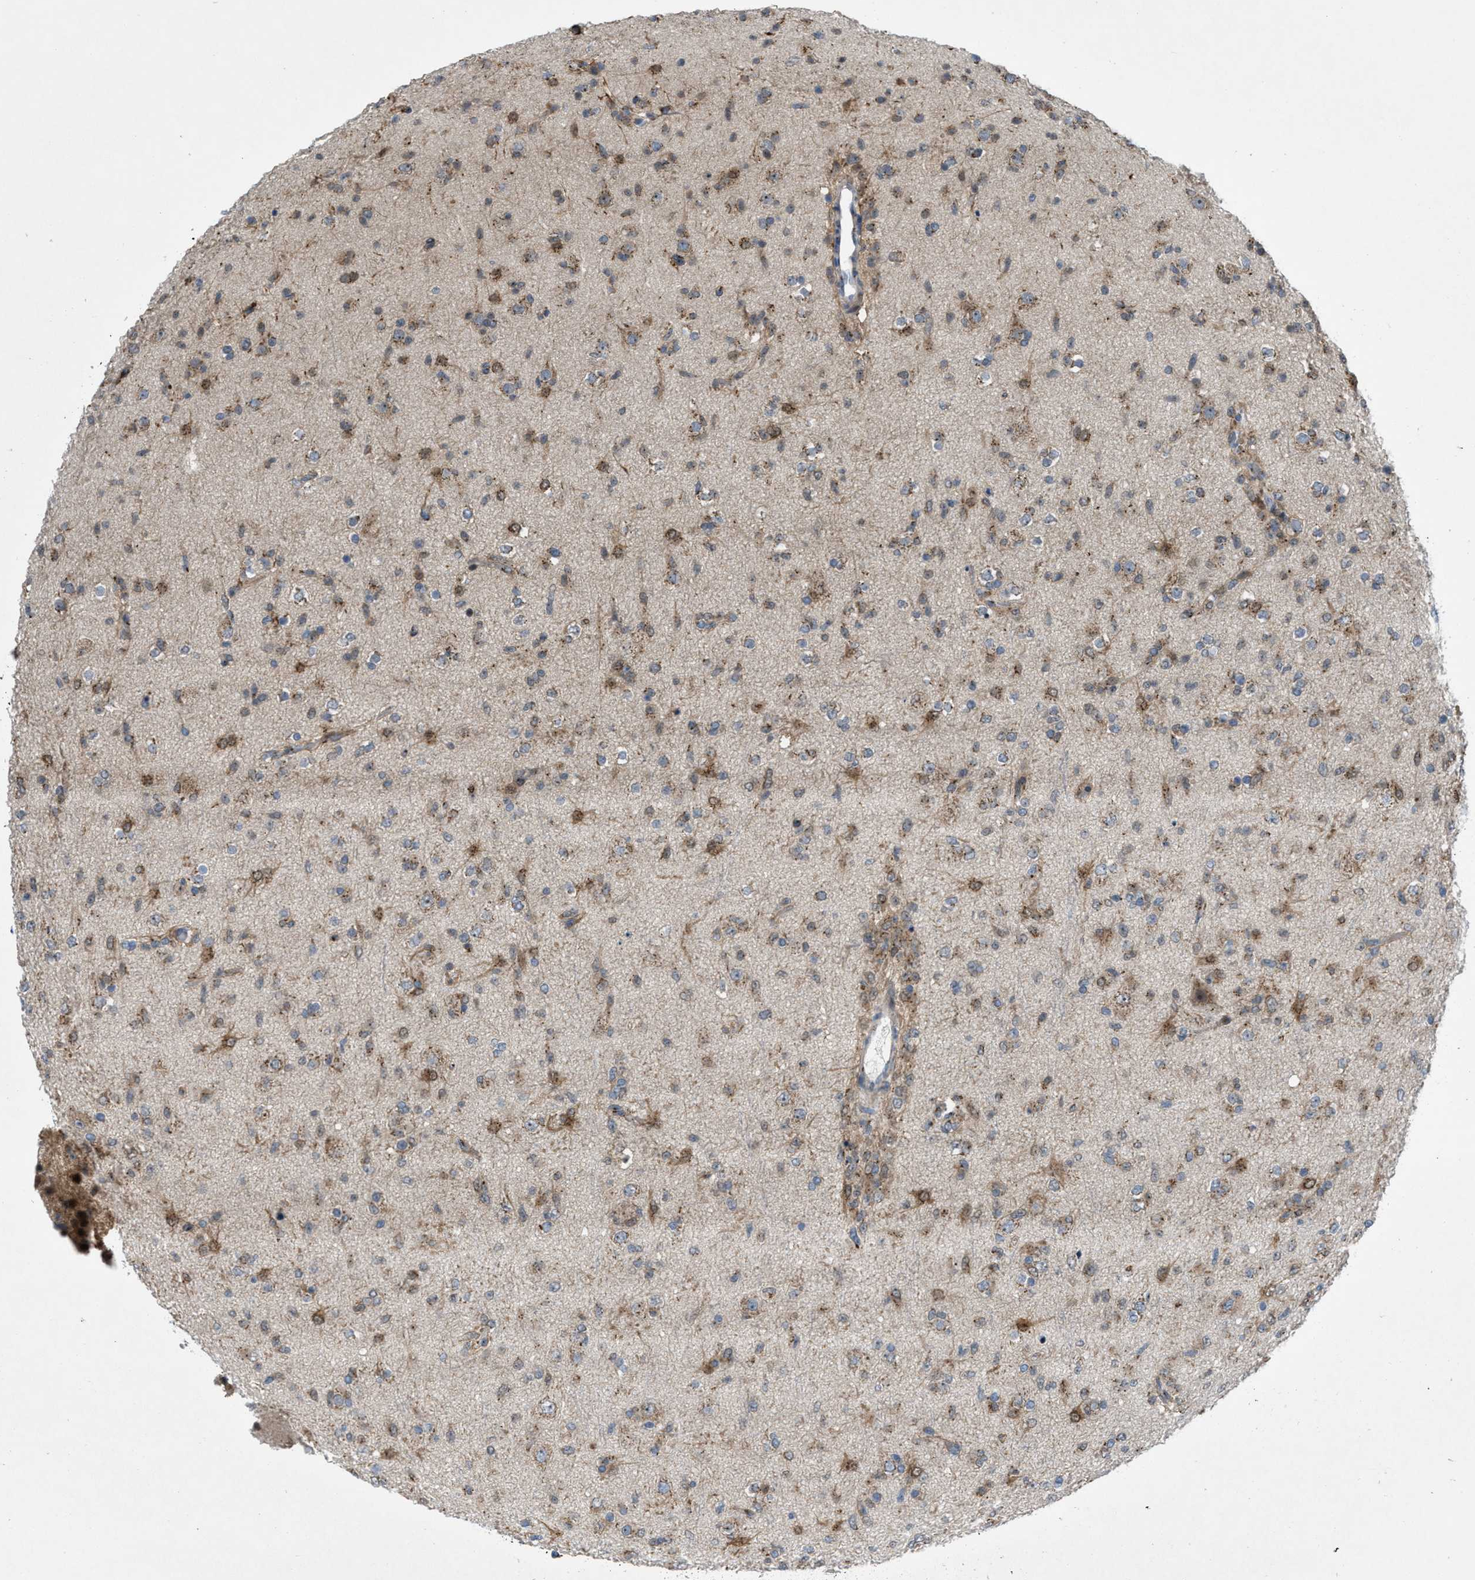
{"staining": {"intensity": "moderate", "quantity": "25%-75%", "location": "cytoplasmic/membranous"}, "tissue": "glioma", "cell_type": "Tumor cells", "image_type": "cancer", "snomed": [{"axis": "morphology", "description": "Glioma, malignant, Low grade"}, {"axis": "topography", "description": "Brain"}], "caption": "Immunohistochemistry histopathology image of neoplastic tissue: human low-grade glioma (malignant) stained using immunohistochemistry displays medium levels of moderate protein expression localized specifically in the cytoplasmic/membranous of tumor cells, appearing as a cytoplasmic/membranous brown color.", "gene": "SLC38A10", "patient": {"sex": "male", "age": 65}}